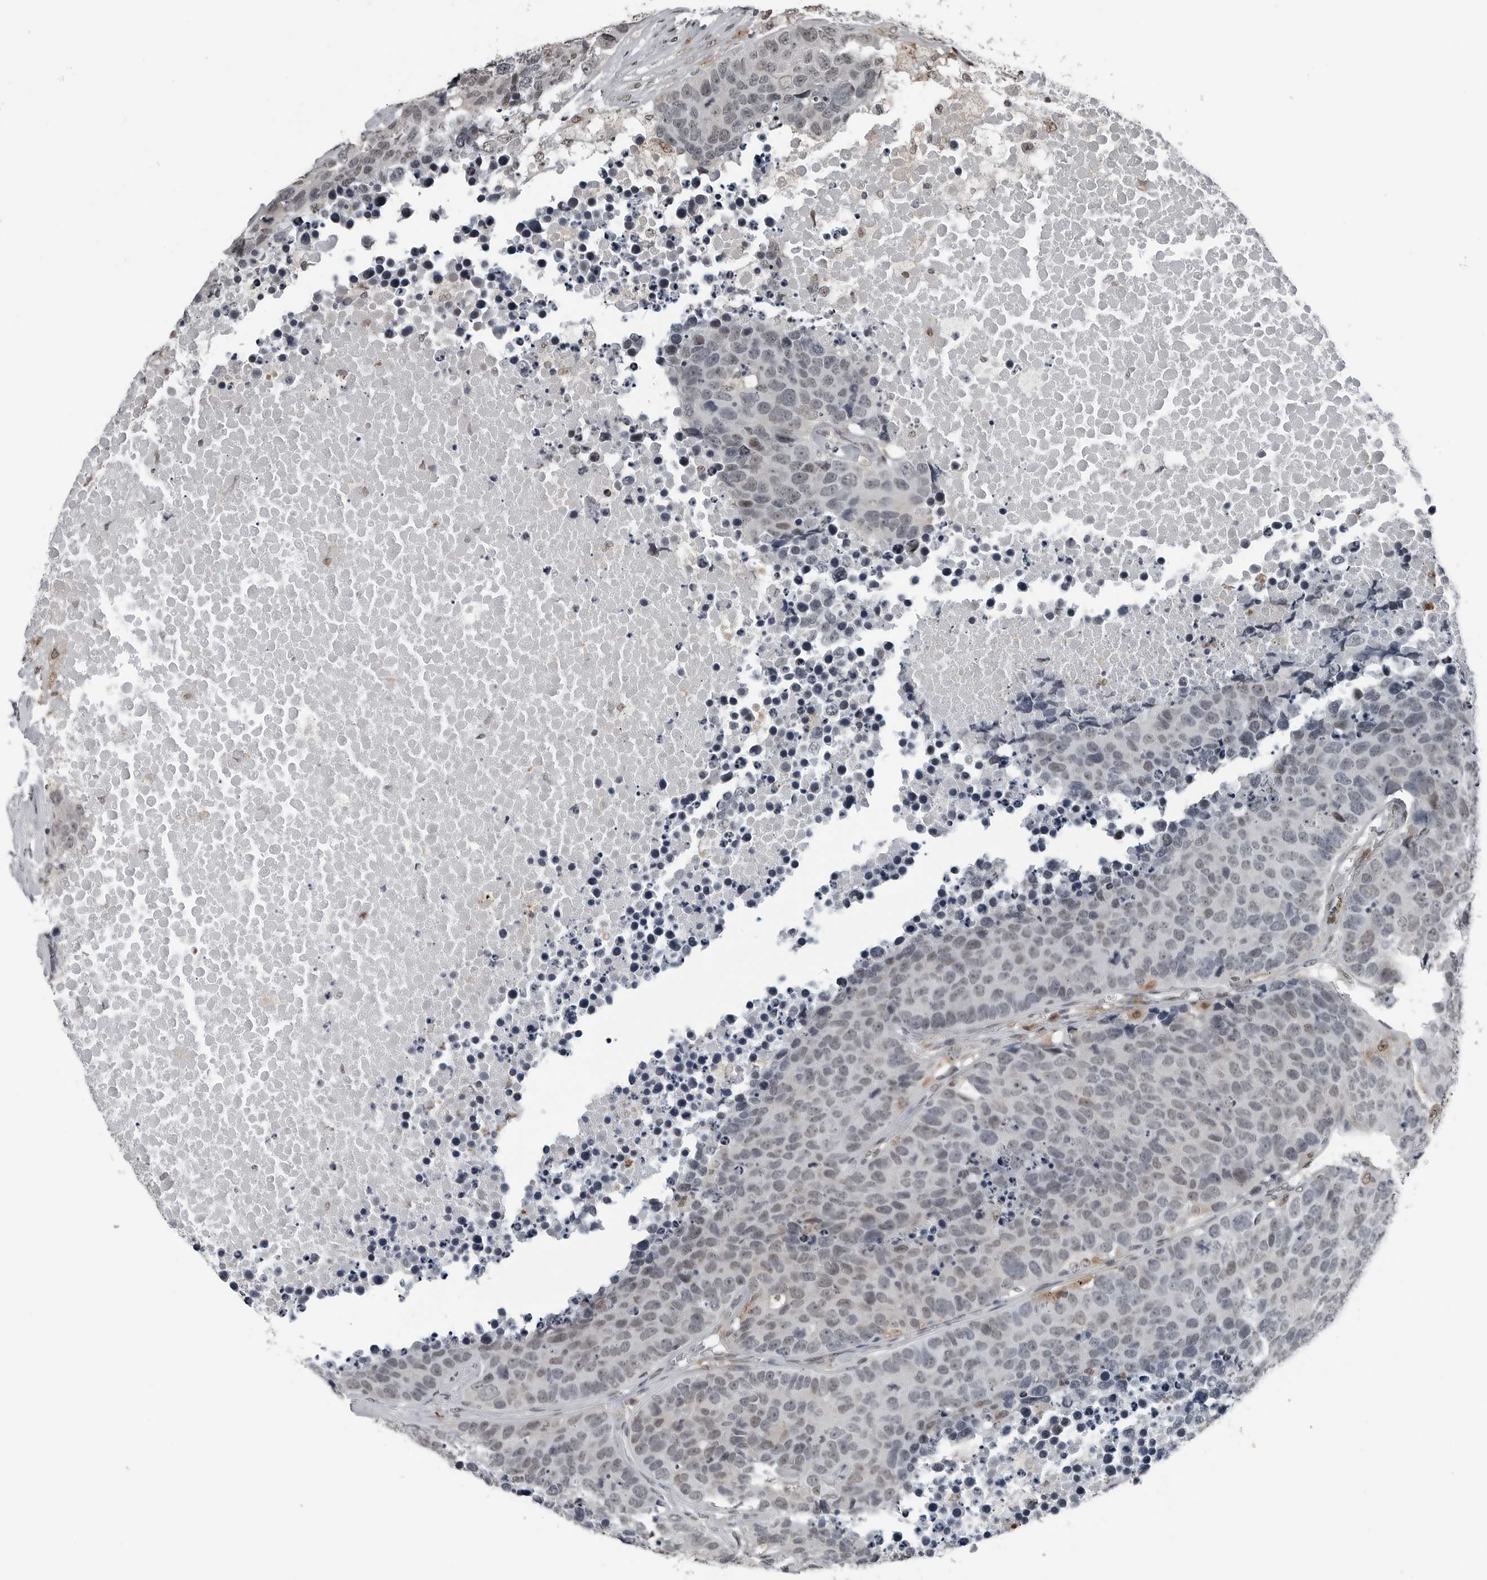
{"staining": {"intensity": "moderate", "quantity": "<25%", "location": "nuclear"}, "tissue": "carcinoid", "cell_type": "Tumor cells", "image_type": "cancer", "snomed": [{"axis": "morphology", "description": "Carcinoid, malignant, NOS"}, {"axis": "topography", "description": "Lung"}], "caption": "Tumor cells exhibit low levels of moderate nuclear expression in approximately <25% of cells in carcinoid.", "gene": "AKR1A1", "patient": {"sex": "male", "age": 60}}